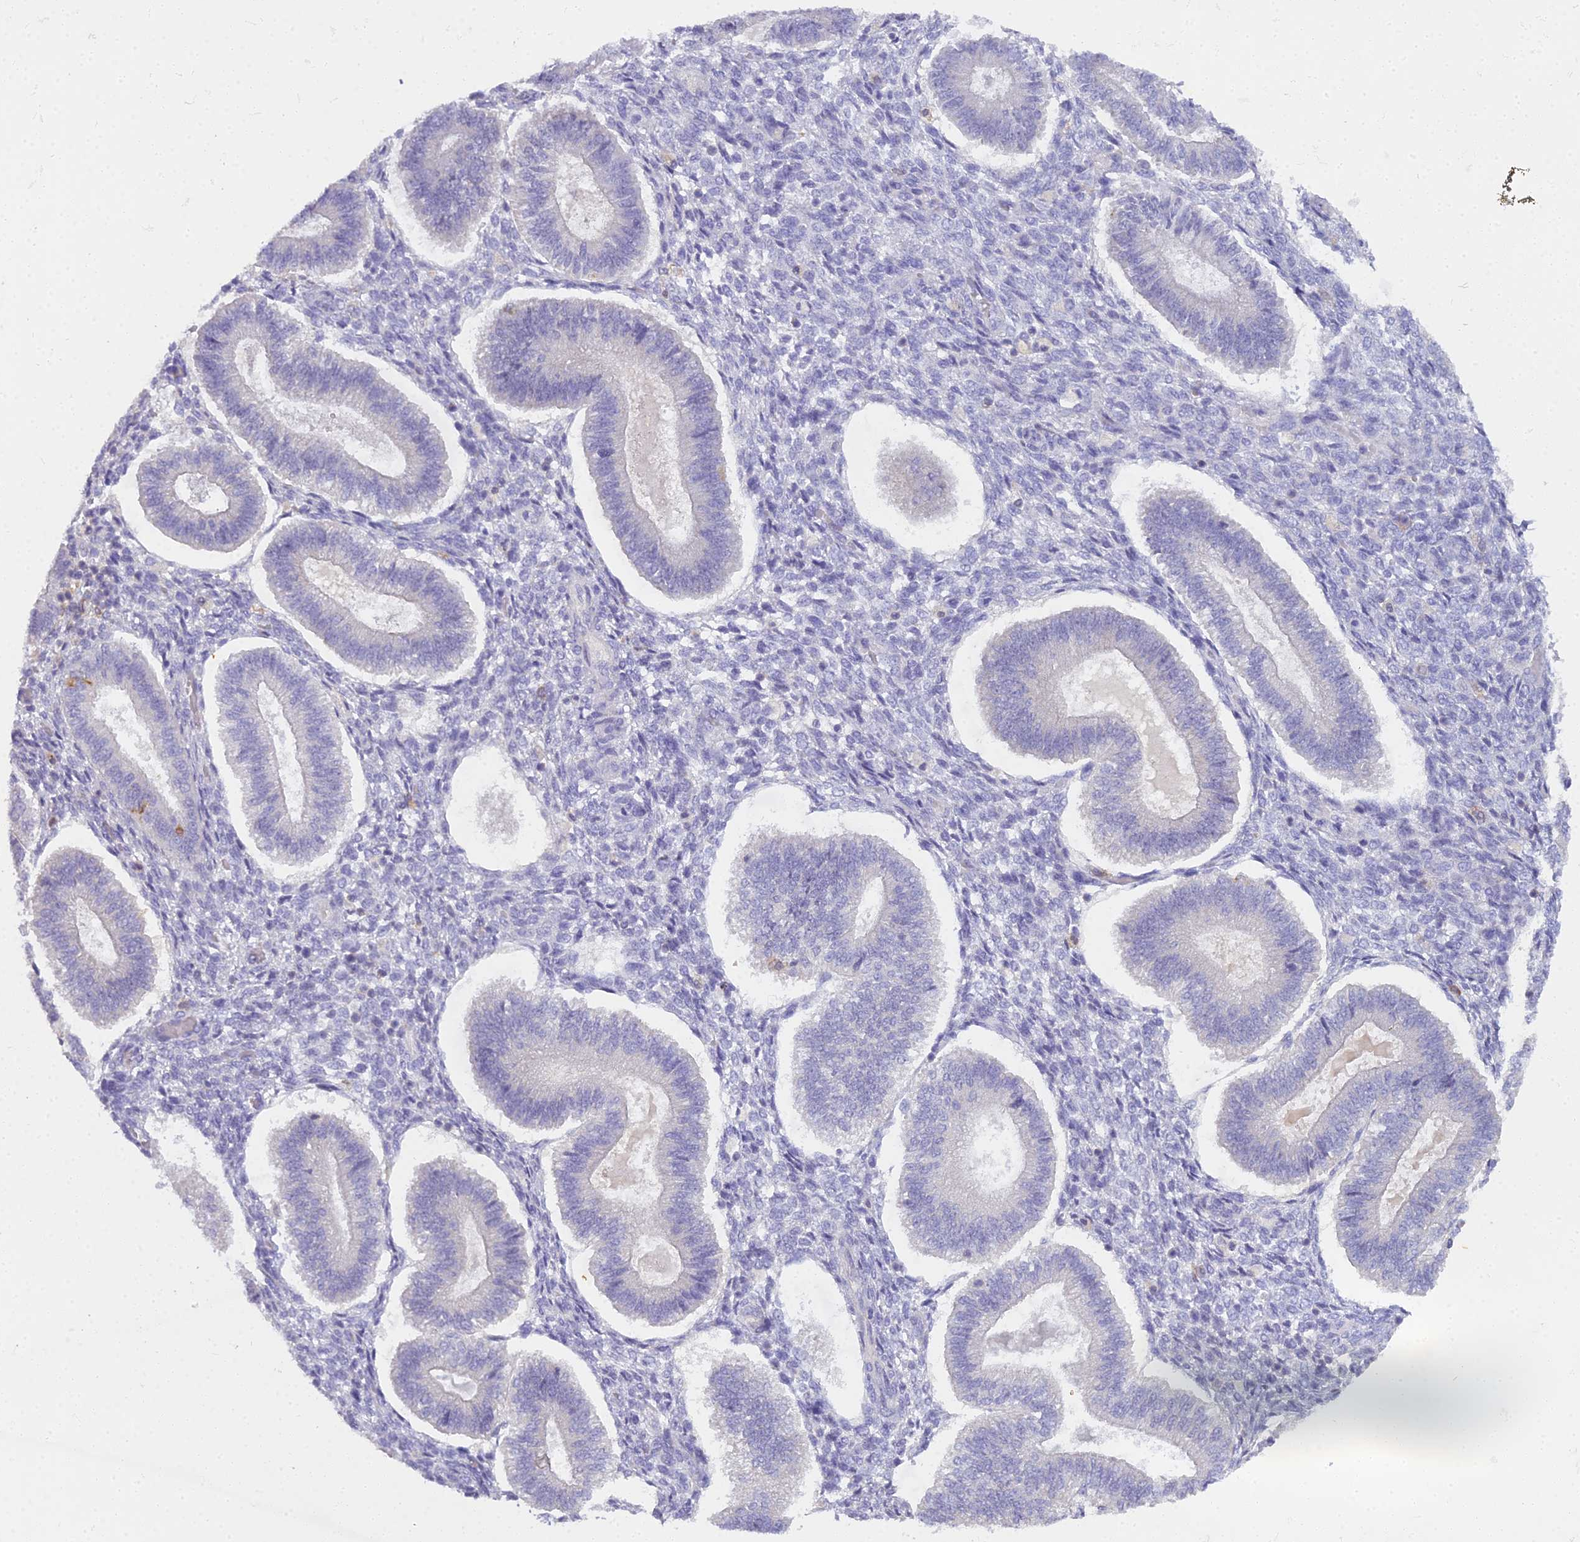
{"staining": {"intensity": "negative", "quantity": "none", "location": "none"}, "tissue": "endometrium", "cell_type": "Cells in endometrial stroma", "image_type": "normal", "snomed": [{"axis": "morphology", "description": "Normal tissue, NOS"}, {"axis": "topography", "description": "Endometrium"}], "caption": "A high-resolution photomicrograph shows immunohistochemistry staining of unremarkable endometrium, which displays no significant expression in cells in endometrial stroma. (Immunohistochemistry, brightfield microscopy, high magnification).", "gene": "BLNK", "patient": {"sex": "female", "age": 25}}